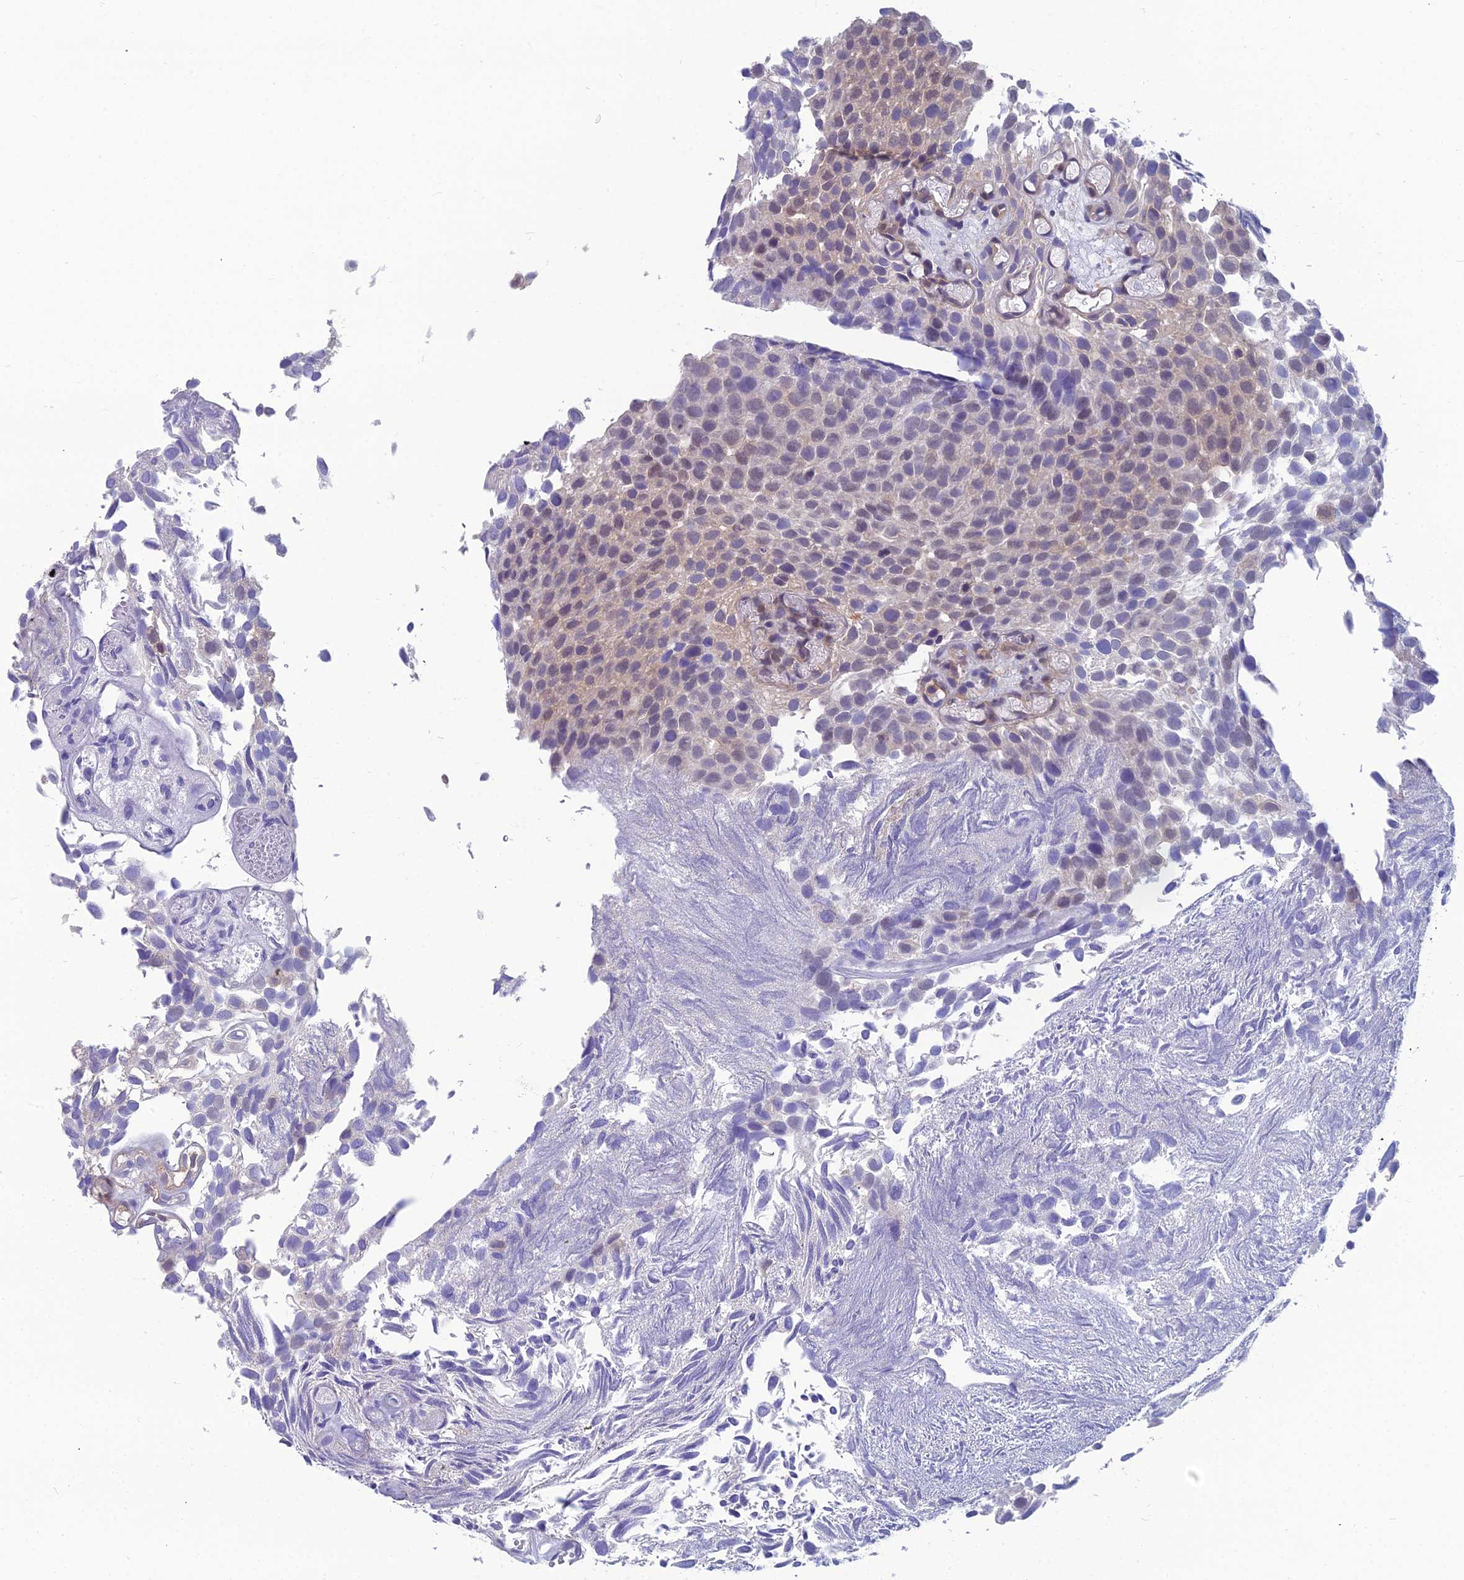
{"staining": {"intensity": "weak", "quantity": "<25%", "location": "nuclear"}, "tissue": "urothelial cancer", "cell_type": "Tumor cells", "image_type": "cancer", "snomed": [{"axis": "morphology", "description": "Urothelial carcinoma, Low grade"}, {"axis": "topography", "description": "Urinary bladder"}], "caption": "A histopathology image of human urothelial cancer is negative for staining in tumor cells.", "gene": "MVD", "patient": {"sex": "male", "age": 89}}